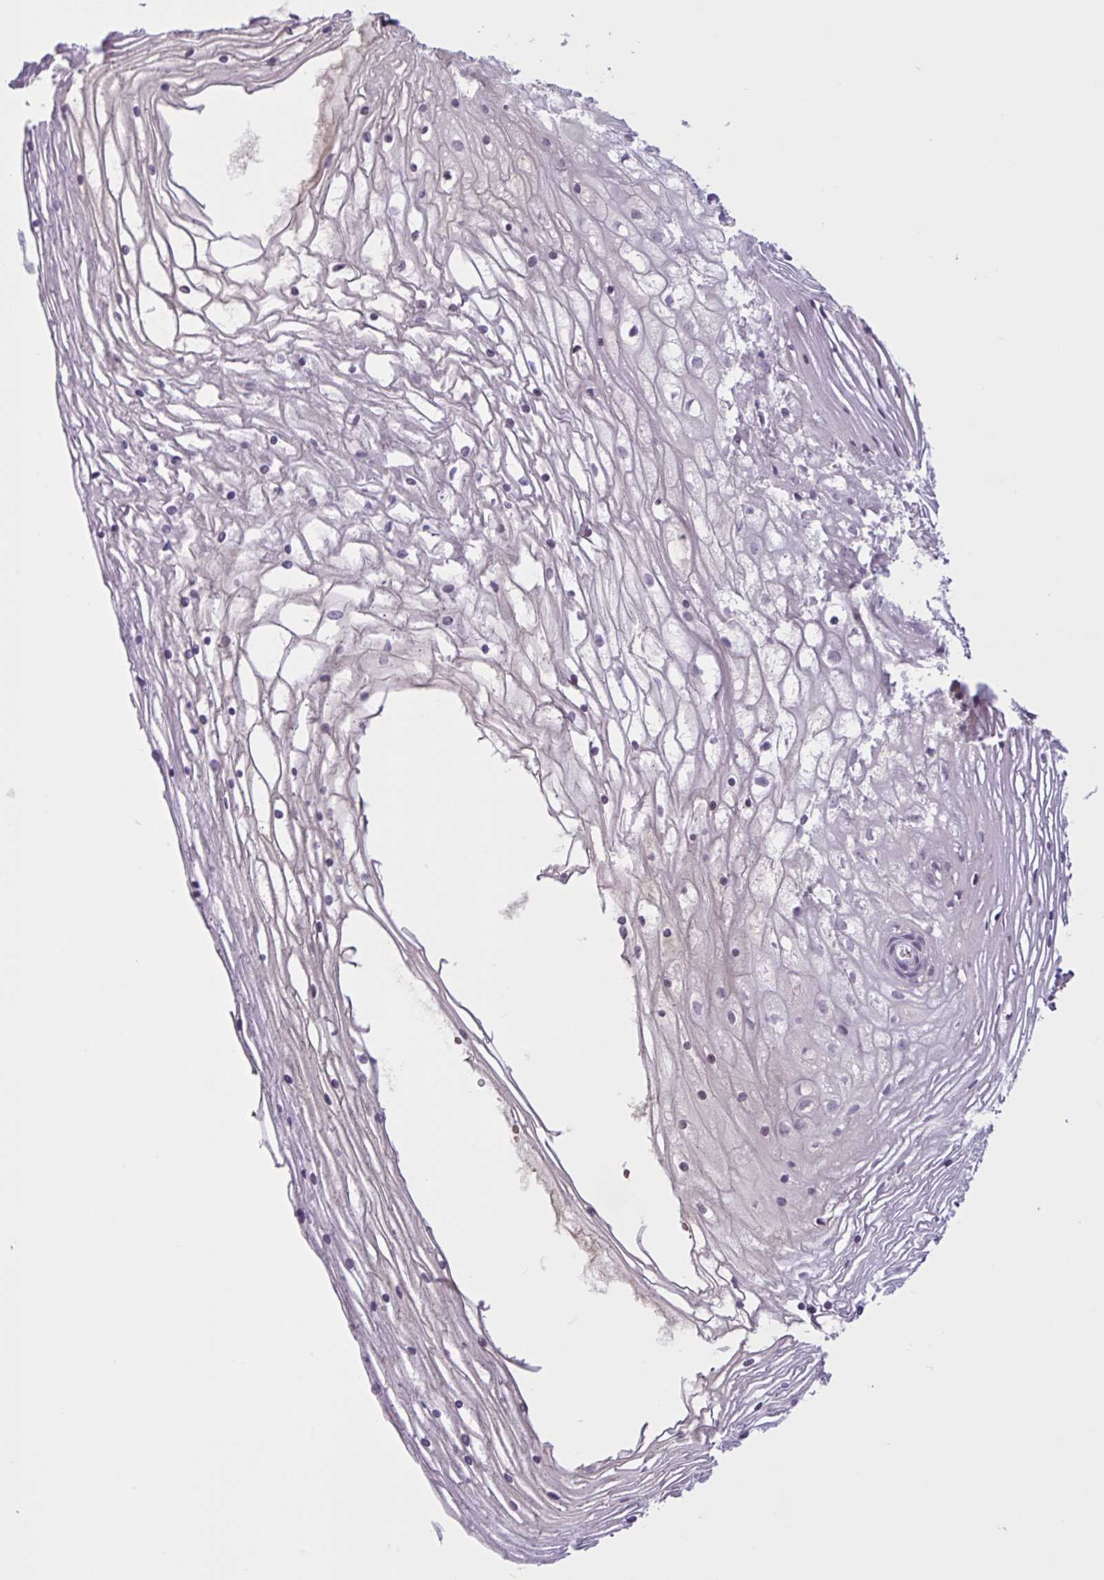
{"staining": {"intensity": "negative", "quantity": "none", "location": "none"}, "tissue": "cervix", "cell_type": "Glandular cells", "image_type": "normal", "snomed": [{"axis": "morphology", "description": "Normal tissue, NOS"}, {"axis": "topography", "description": "Cervix"}], "caption": "Glandular cells show no significant protein staining in unremarkable cervix. (Immunohistochemistry (ihc), brightfield microscopy, high magnification).", "gene": "ENSG00000281613", "patient": {"sex": "female", "age": 36}}